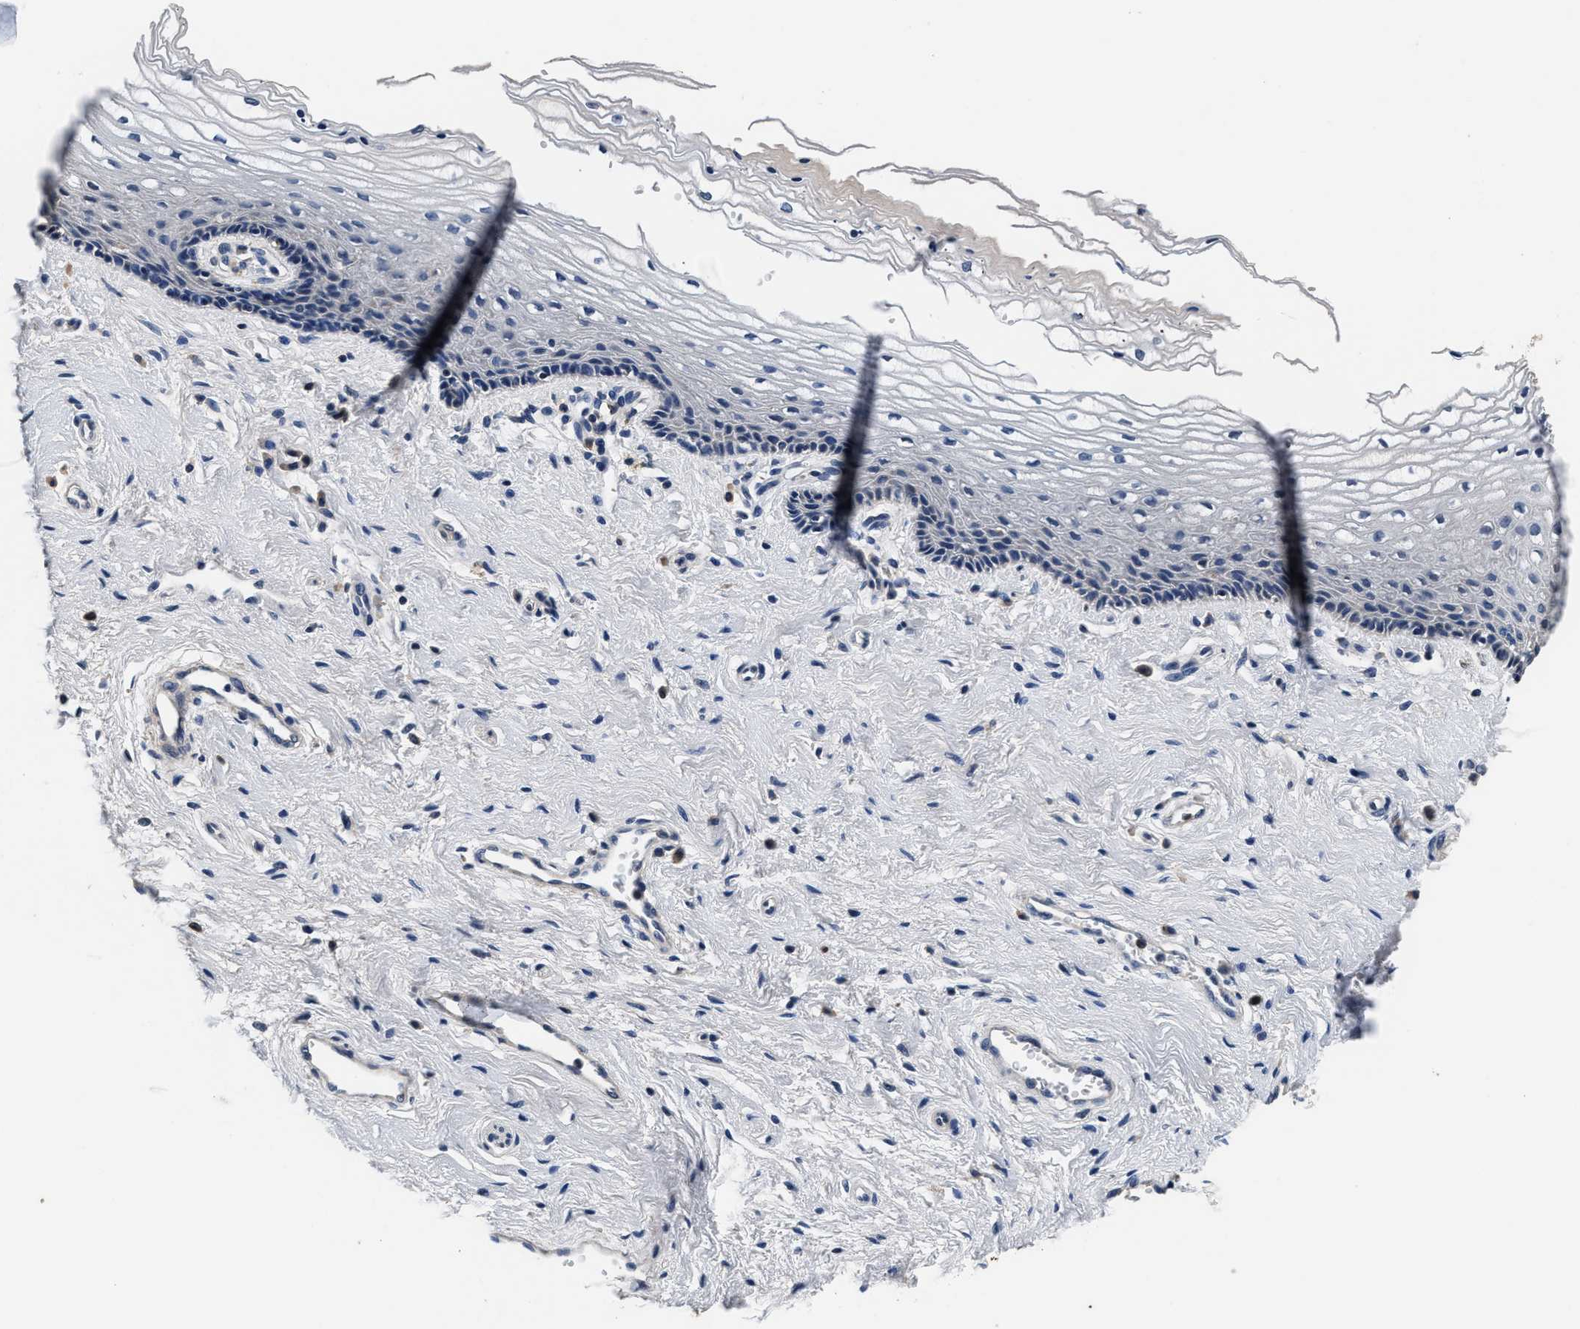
{"staining": {"intensity": "negative", "quantity": "none", "location": "none"}, "tissue": "vagina", "cell_type": "Squamous epithelial cells", "image_type": "normal", "snomed": [{"axis": "morphology", "description": "Normal tissue, NOS"}, {"axis": "topography", "description": "Vagina"}], "caption": "High power microscopy image of an immunohistochemistry photomicrograph of unremarkable vagina, revealing no significant positivity in squamous epithelial cells.", "gene": "ANKIB1", "patient": {"sex": "female", "age": 46}}